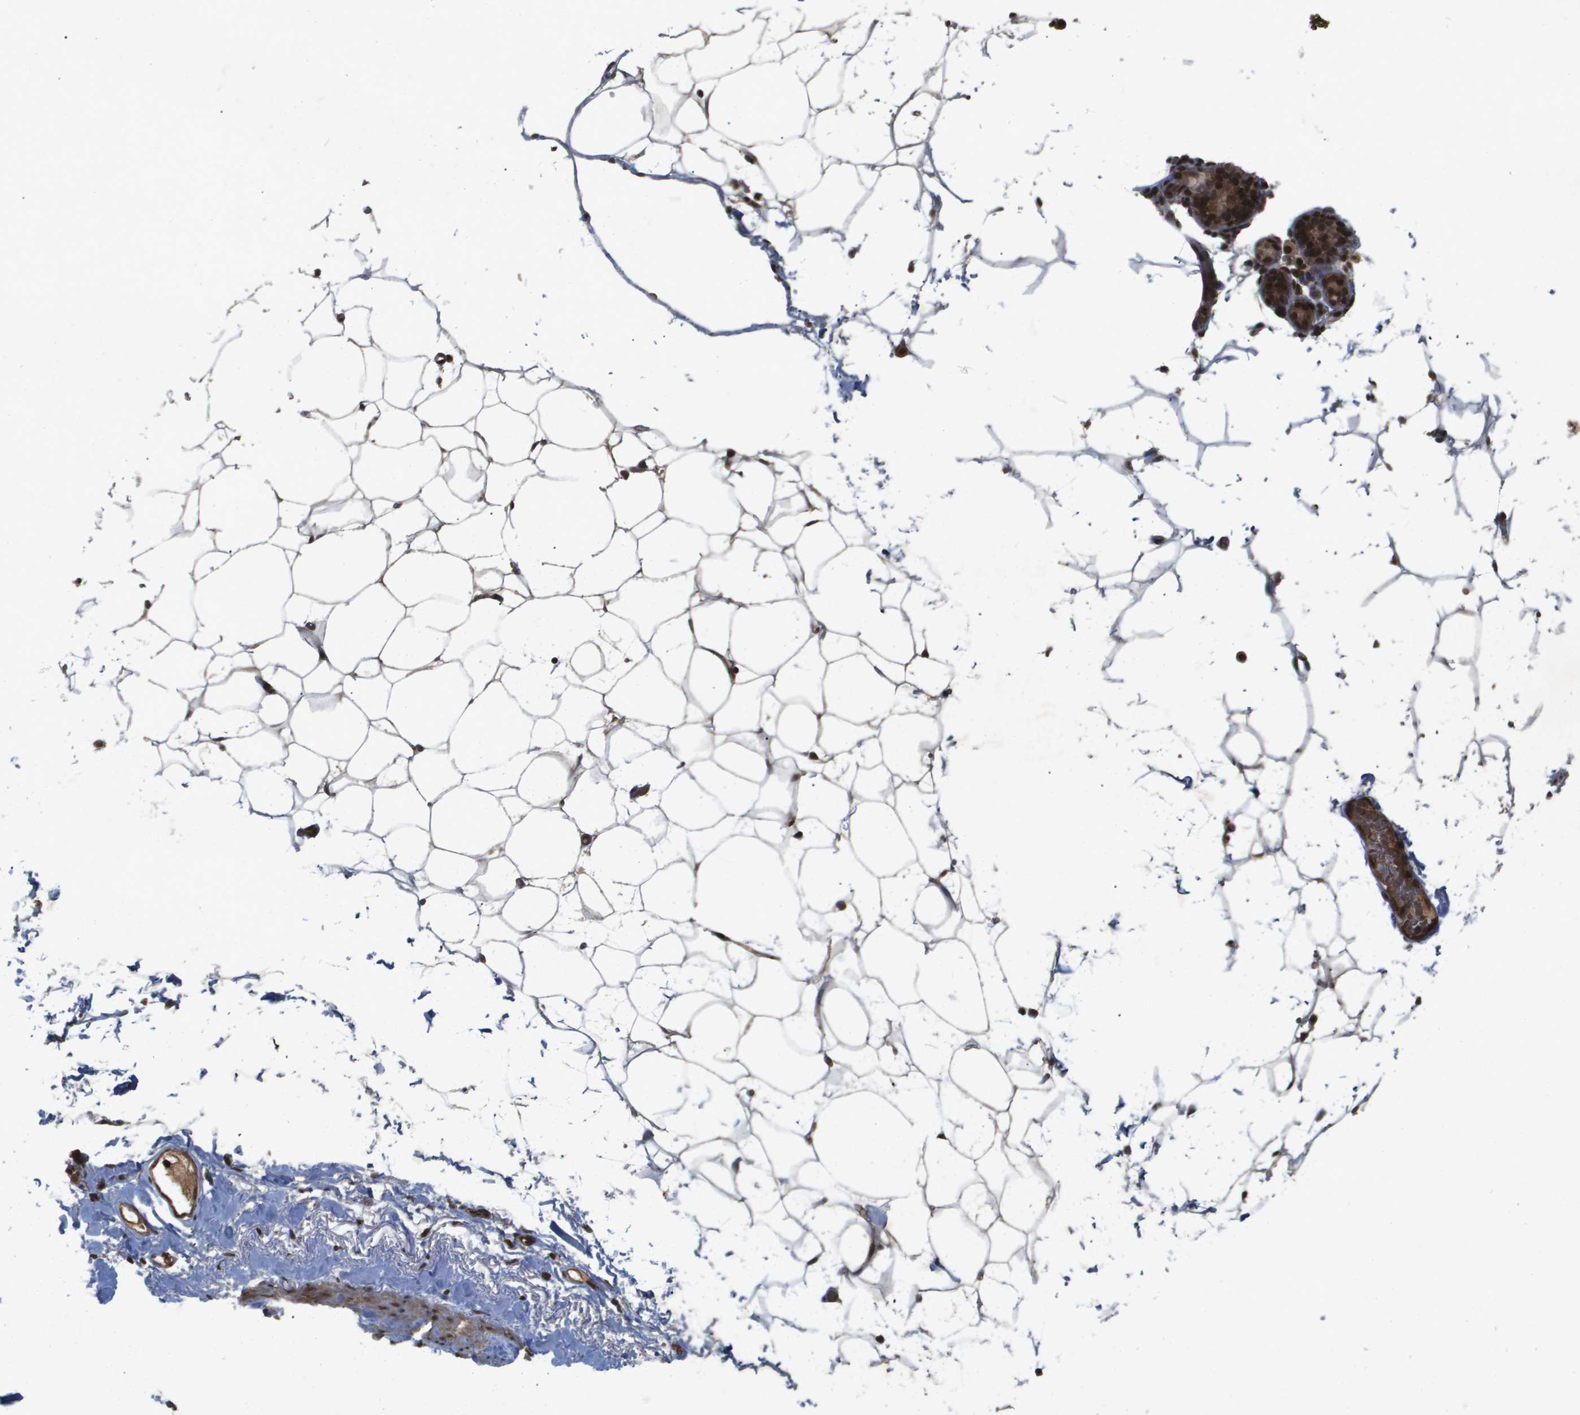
{"staining": {"intensity": "moderate", "quantity": ">75%", "location": "cytoplasmic/membranous,nuclear"}, "tissue": "adipose tissue", "cell_type": "Adipocytes", "image_type": "normal", "snomed": [{"axis": "morphology", "description": "Normal tissue, NOS"}, {"axis": "topography", "description": "Breast"}, {"axis": "topography", "description": "Soft tissue"}], "caption": "Immunohistochemical staining of unremarkable adipose tissue displays medium levels of moderate cytoplasmic/membranous,nuclear positivity in about >75% of adipocytes. The protein of interest is stained brown, and the nuclei are stained in blue (DAB IHC with brightfield microscopy, high magnification).", "gene": "HSPA6", "patient": {"sex": "female", "age": 75}}